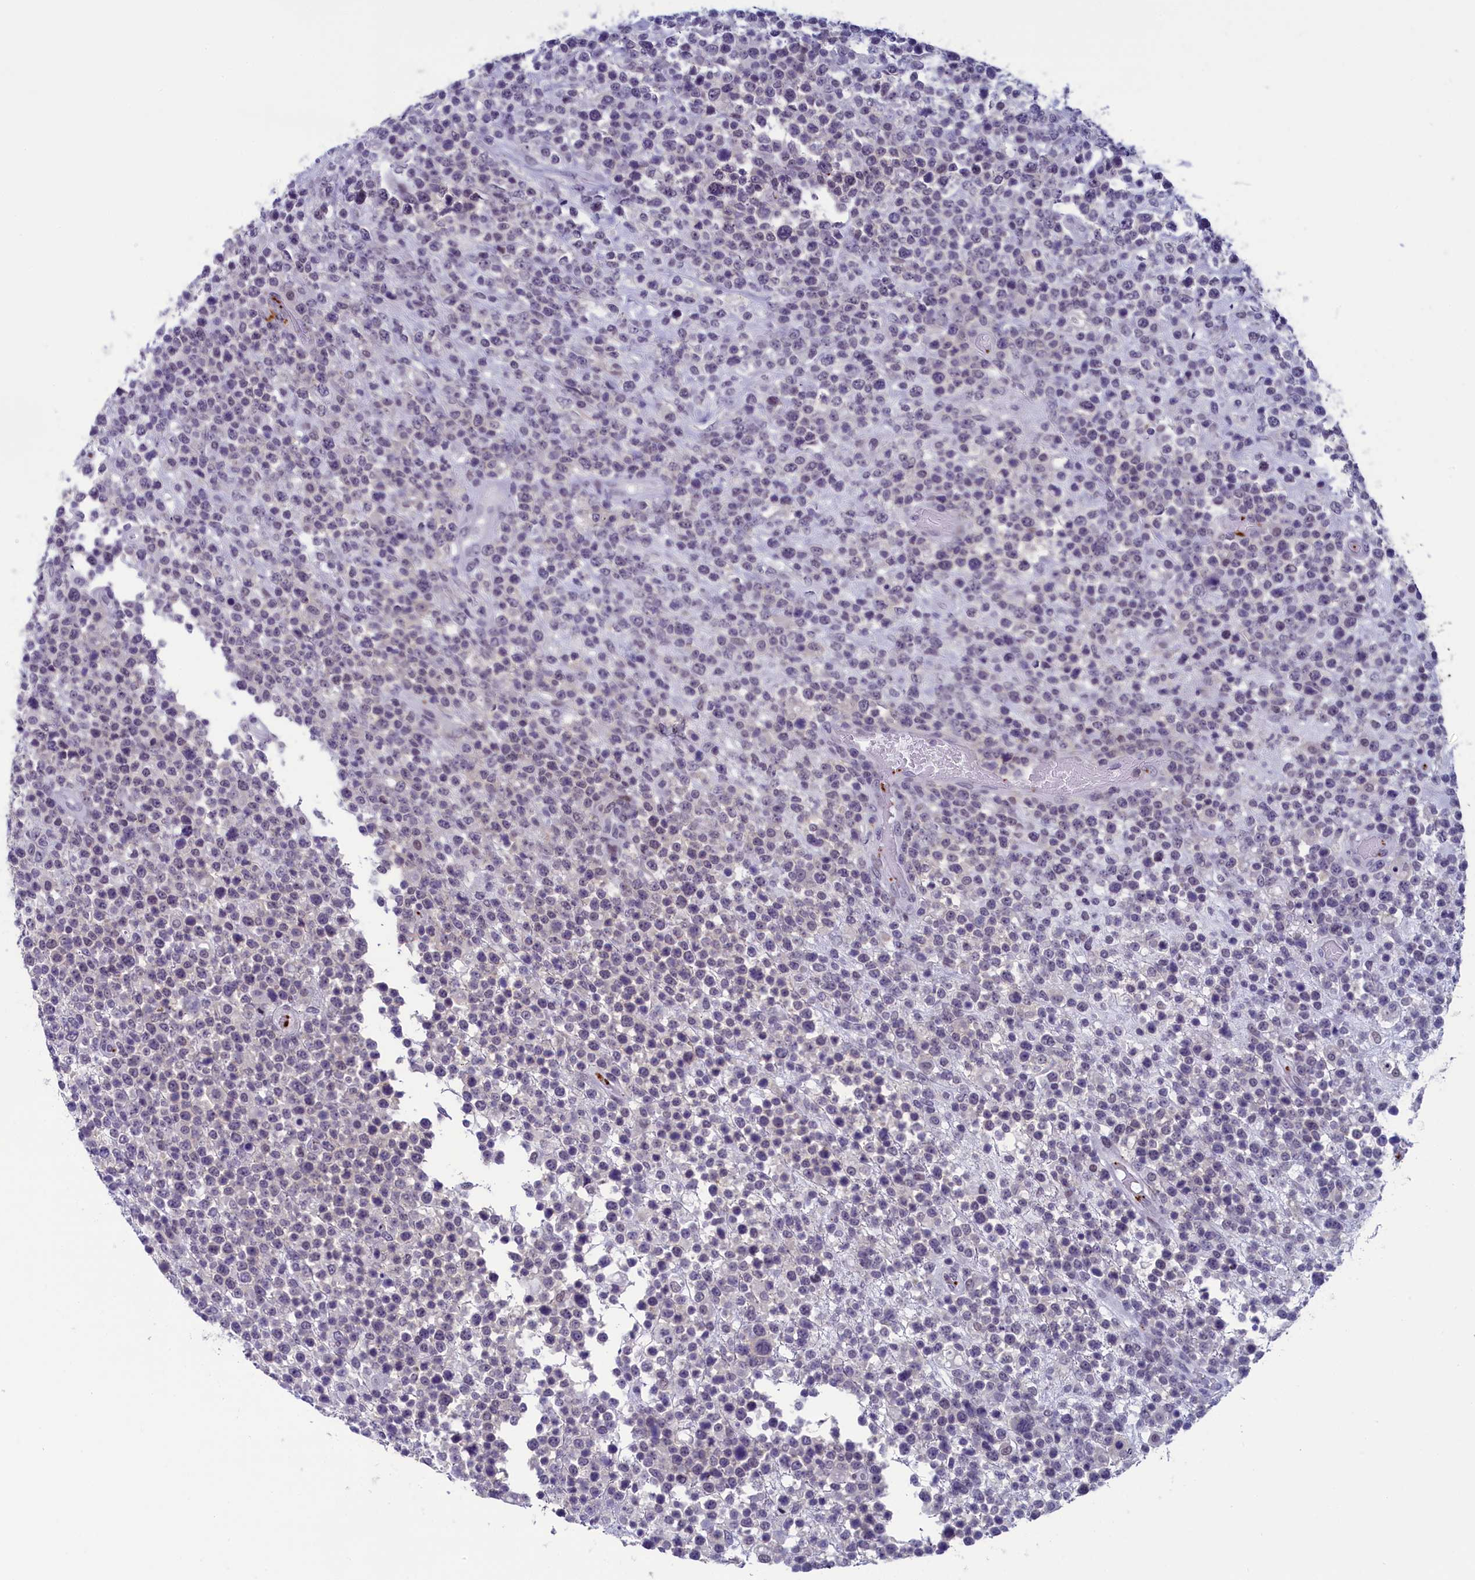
{"staining": {"intensity": "negative", "quantity": "none", "location": "none"}, "tissue": "lymphoma", "cell_type": "Tumor cells", "image_type": "cancer", "snomed": [{"axis": "morphology", "description": "Malignant lymphoma, non-Hodgkin's type, High grade"}, {"axis": "topography", "description": "Colon"}], "caption": "Tumor cells show no significant protein positivity in high-grade malignant lymphoma, non-Hodgkin's type.", "gene": "AIFM2", "patient": {"sex": "female", "age": 53}}